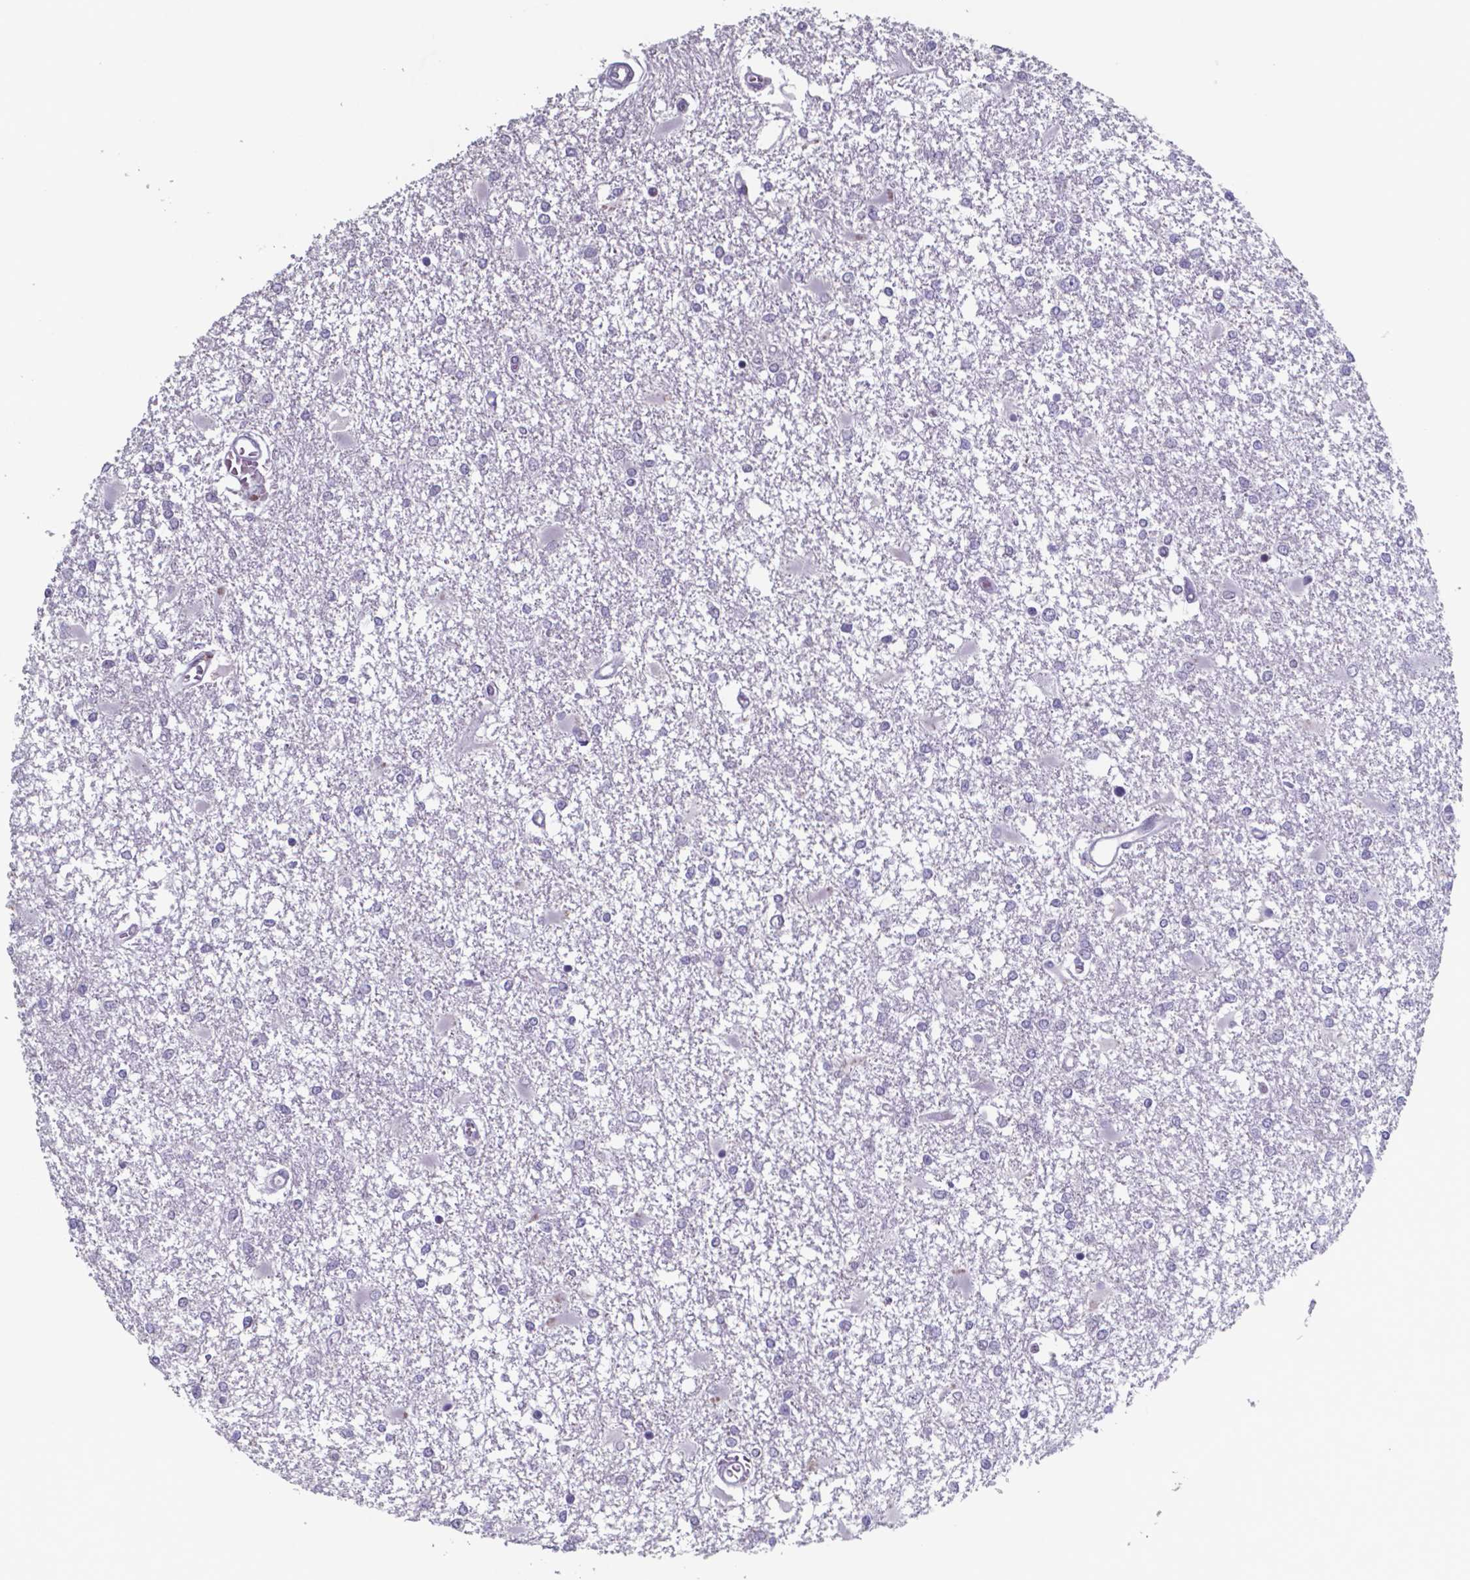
{"staining": {"intensity": "negative", "quantity": "none", "location": "none"}, "tissue": "glioma", "cell_type": "Tumor cells", "image_type": "cancer", "snomed": [{"axis": "morphology", "description": "Glioma, malignant, High grade"}, {"axis": "topography", "description": "Cerebral cortex"}], "caption": "Immunohistochemistry (IHC) image of human glioma stained for a protein (brown), which exhibits no expression in tumor cells. (DAB immunohistochemistry visualized using brightfield microscopy, high magnification).", "gene": "TDP2", "patient": {"sex": "male", "age": 79}}